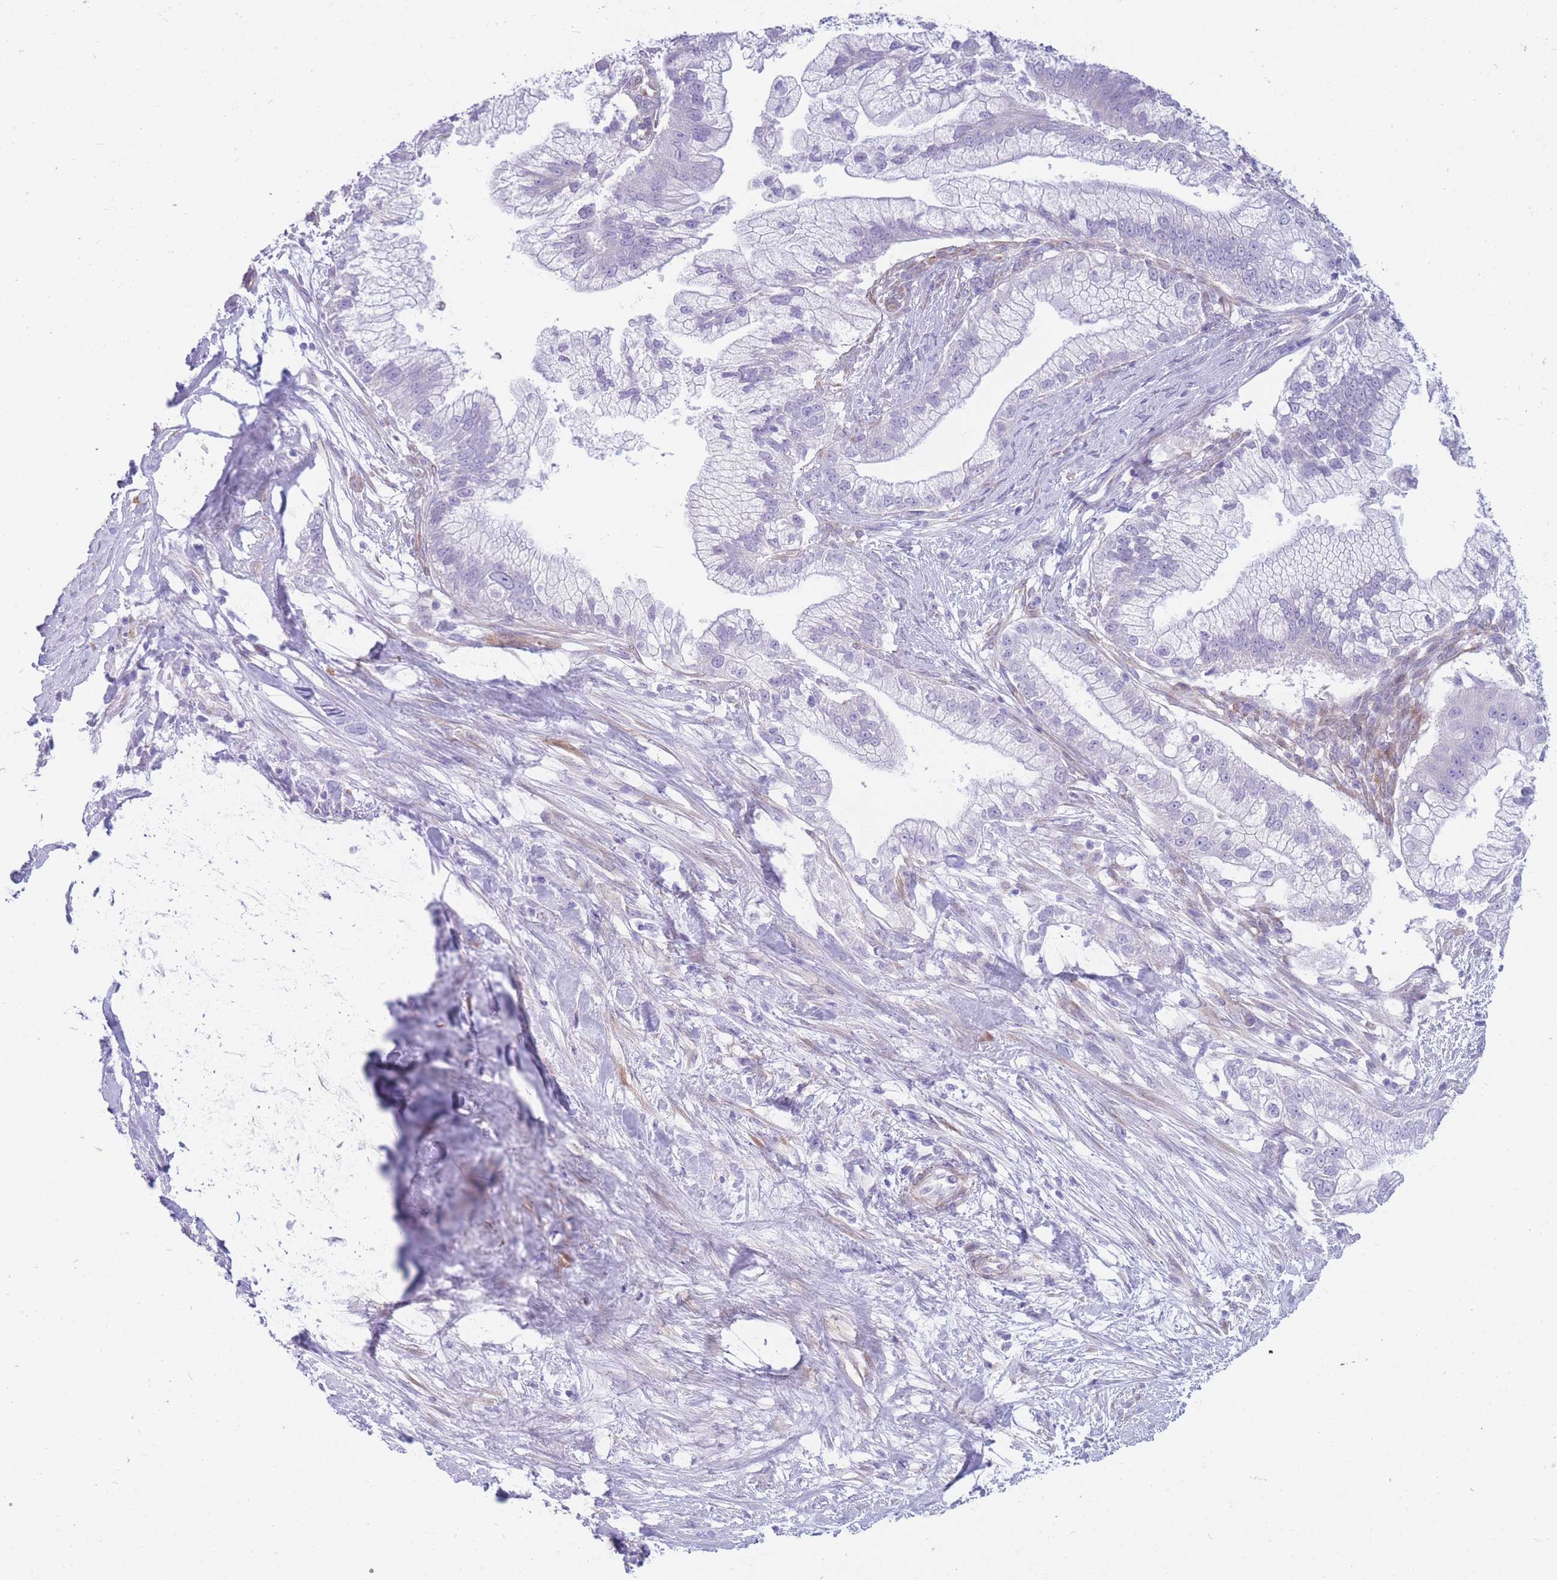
{"staining": {"intensity": "negative", "quantity": "none", "location": "none"}, "tissue": "pancreatic cancer", "cell_type": "Tumor cells", "image_type": "cancer", "snomed": [{"axis": "morphology", "description": "Adenocarcinoma, NOS"}, {"axis": "topography", "description": "Pancreas"}], "caption": "Immunohistochemical staining of pancreatic cancer exhibits no significant expression in tumor cells.", "gene": "MTSS2", "patient": {"sex": "male", "age": 70}}